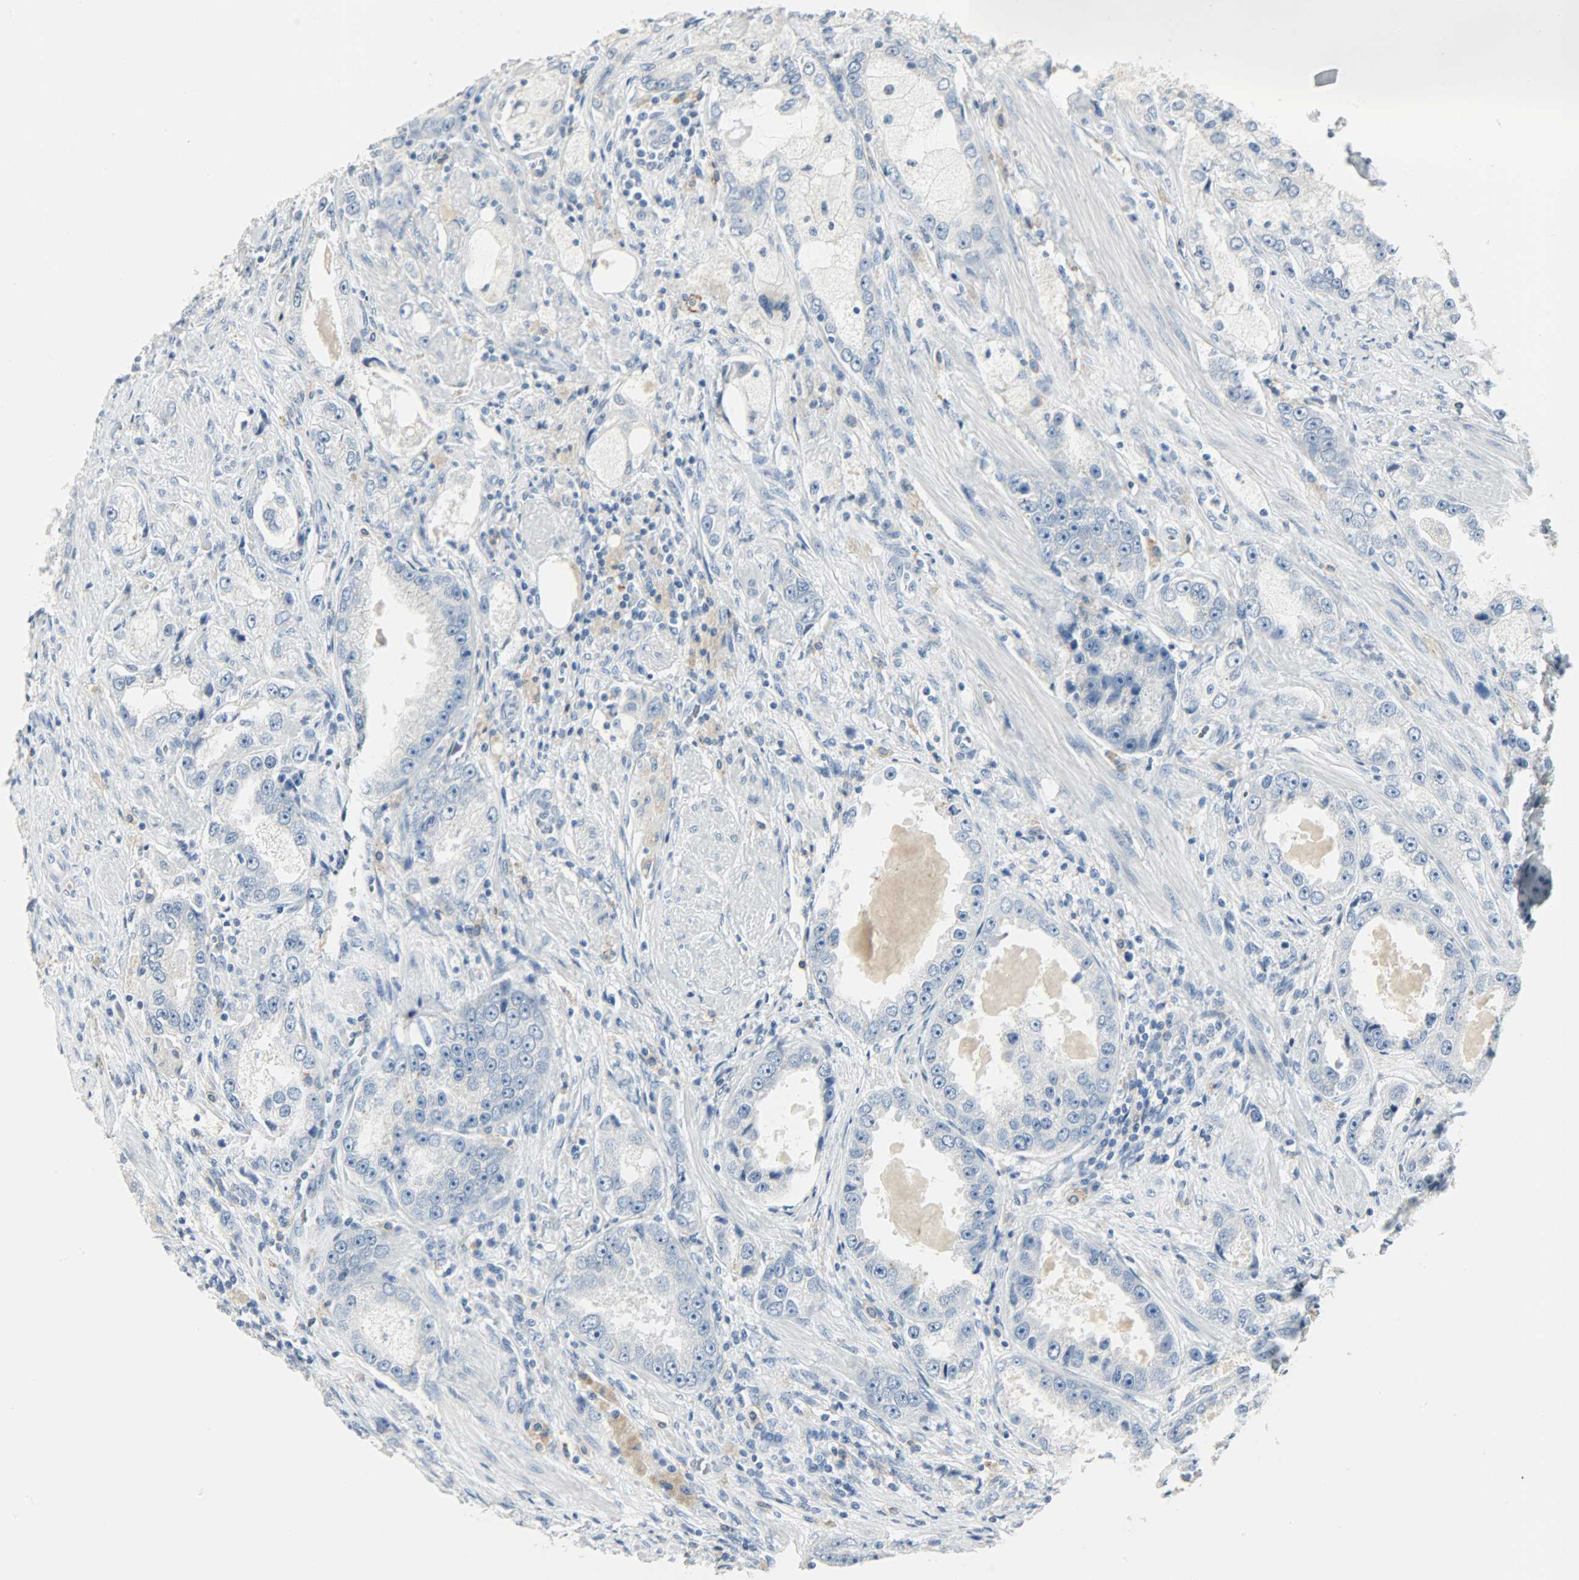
{"staining": {"intensity": "negative", "quantity": "none", "location": "none"}, "tissue": "prostate cancer", "cell_type": "Tumor cells", "image_type": "cancer", "snomed": [{"axis": "morphology", "description": "Adenocarcinoma, High grade"}, {"axis": "topography", "description": "Prostate"}], "caption": "A photomicrograph of human prostate cancer (high-grade adenocarcinoma) is negative for staining in tumor cells. (DAB (3,3'-diaminobenzidine) immunohistochemistry (IHC) with hematoxylin counter stain).", "gene": "KIT", "patient": {"sex": "male", "age": 63}}